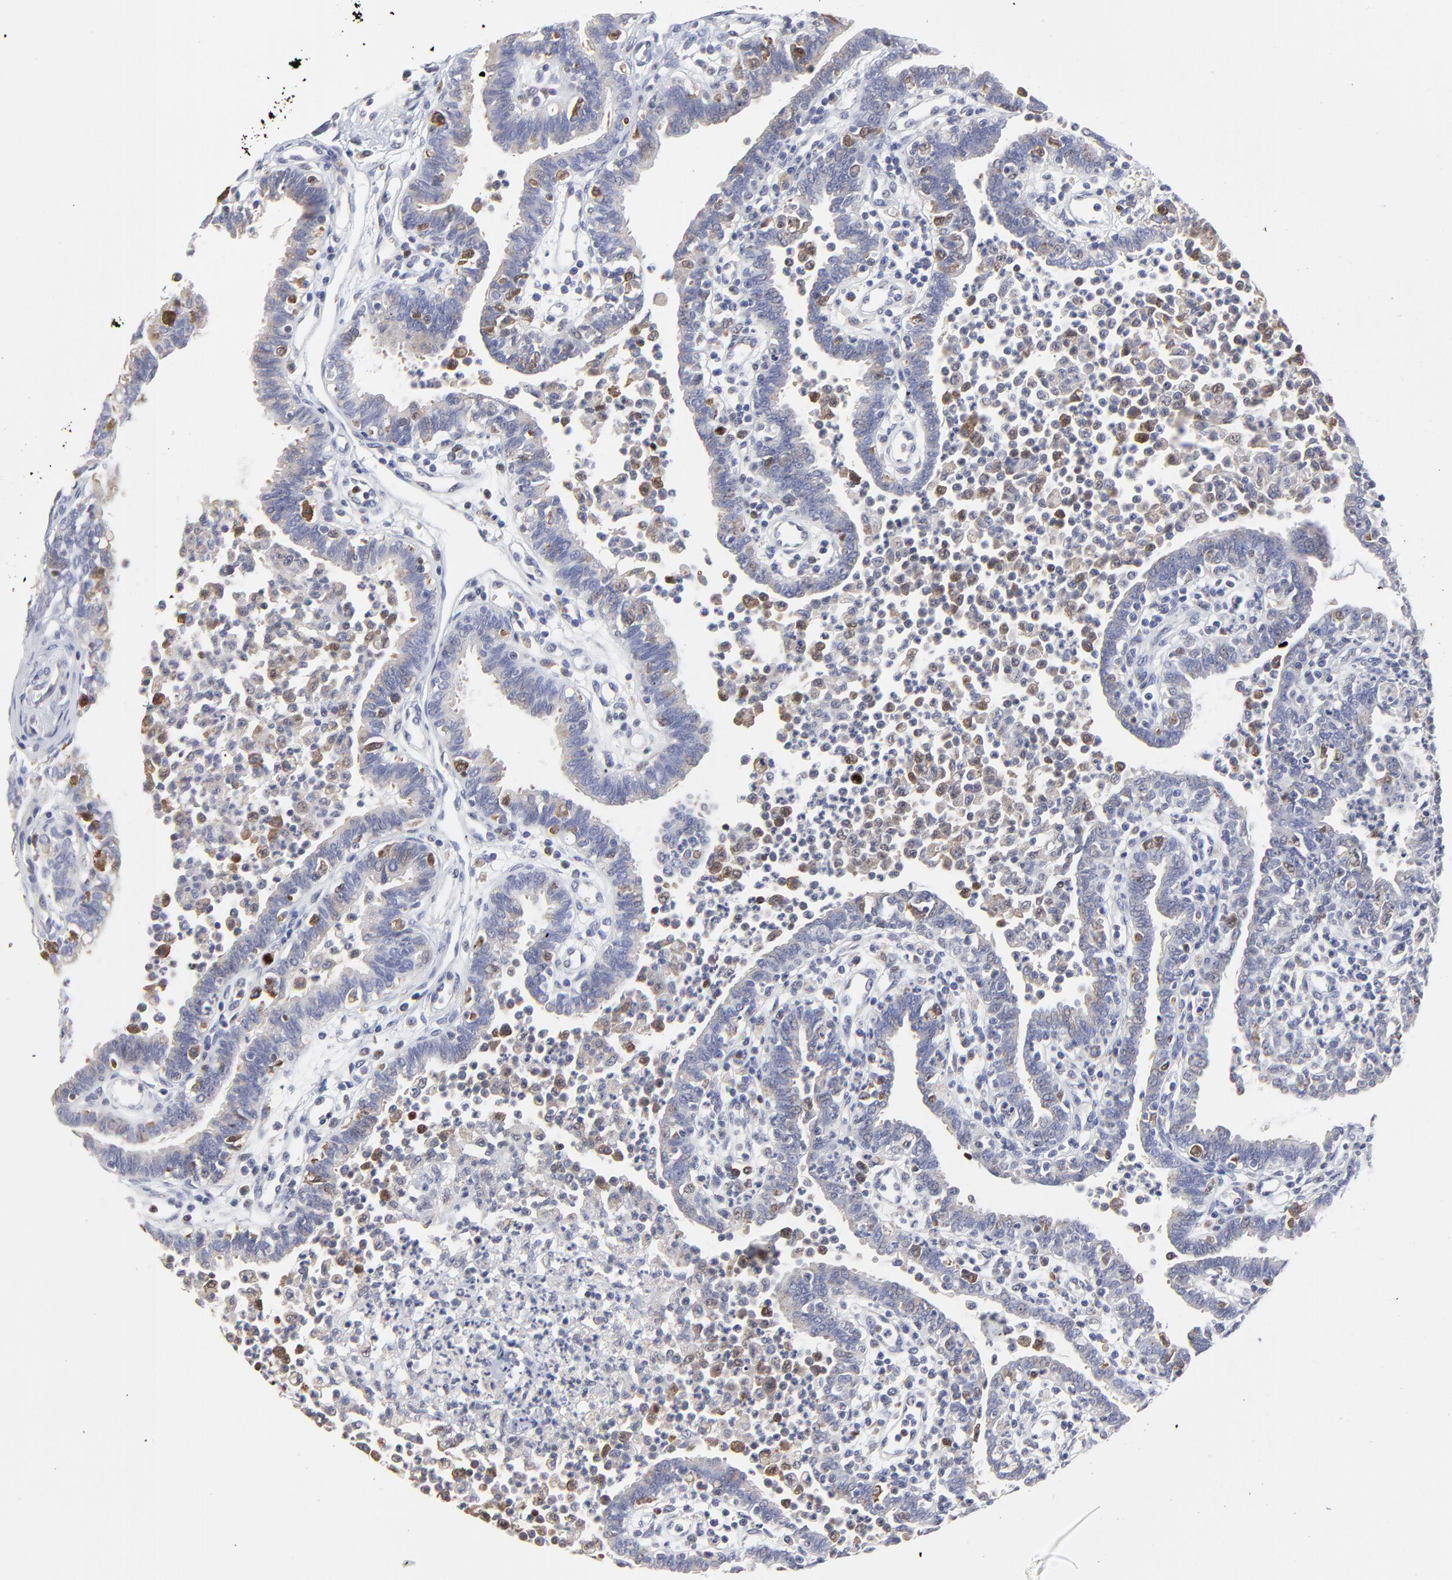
{"staining": {"intensity": "negative", "quantity": "none", "location": "none"}, "tissue": "fallopian tube", "cell_type": "Glandular cells", "image_type": "normal", "snomed": [{"axis": "morphology", "description": "Normal tissue, NOS"}, {"axis": "topography", "description": "Fallopian tube"}], "caption": "A high-resolution photomicrograph shows immunohistochemistry staining of normal fallopian tube, which exhibits no significant staining in glandular cells. The staining was performed using DAB (3,3'-diaminobenzidine) to visualize the protein expression in brown, while the nuclei were stained in blue with hematoxylin (Magnification: 20x).", "gene": "NCAPH", "patient": {"sex": "female", "age": 36}}